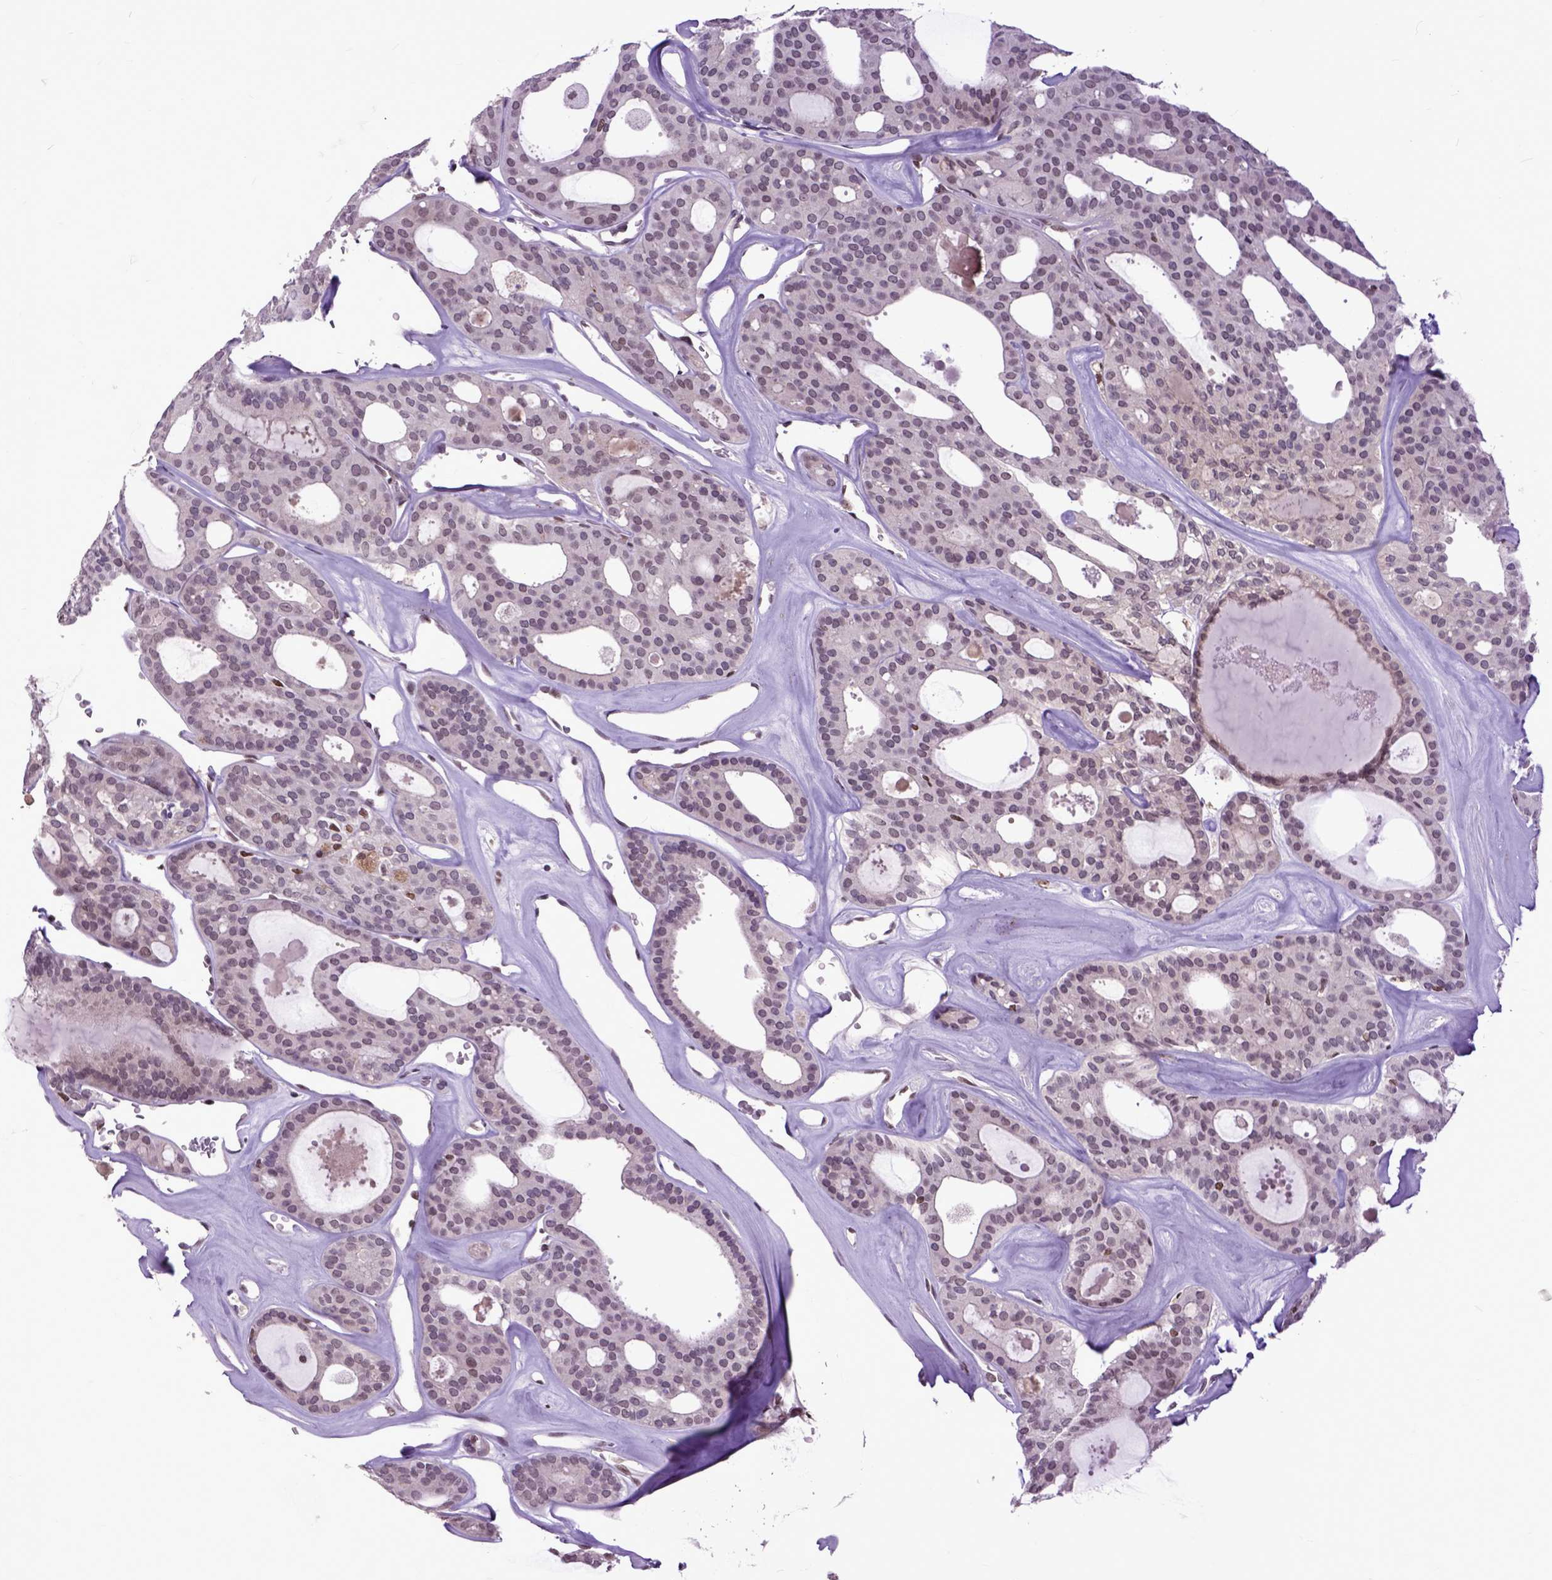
{"staining": {"intensity": "negative", "quantity": "none", "location": "none"}, "tissue": "thyroid cancer", "cell_type": "Tumor cells", "image_type": "cancer", "snomed": [{"axis": "morphology", "description": "Follicular adenoma carcinoma, NOS"}, {"axis": "topography", "description": "Thyroid gland"}], "caption": "This is an immunohistochemistry (IHC) micrograph of thyroid cancer (follicular adenoma carcinoma). There is no staining in tumor cells.", "gene": "RCC2", "patient": {"sex": "male", "age": 75}}